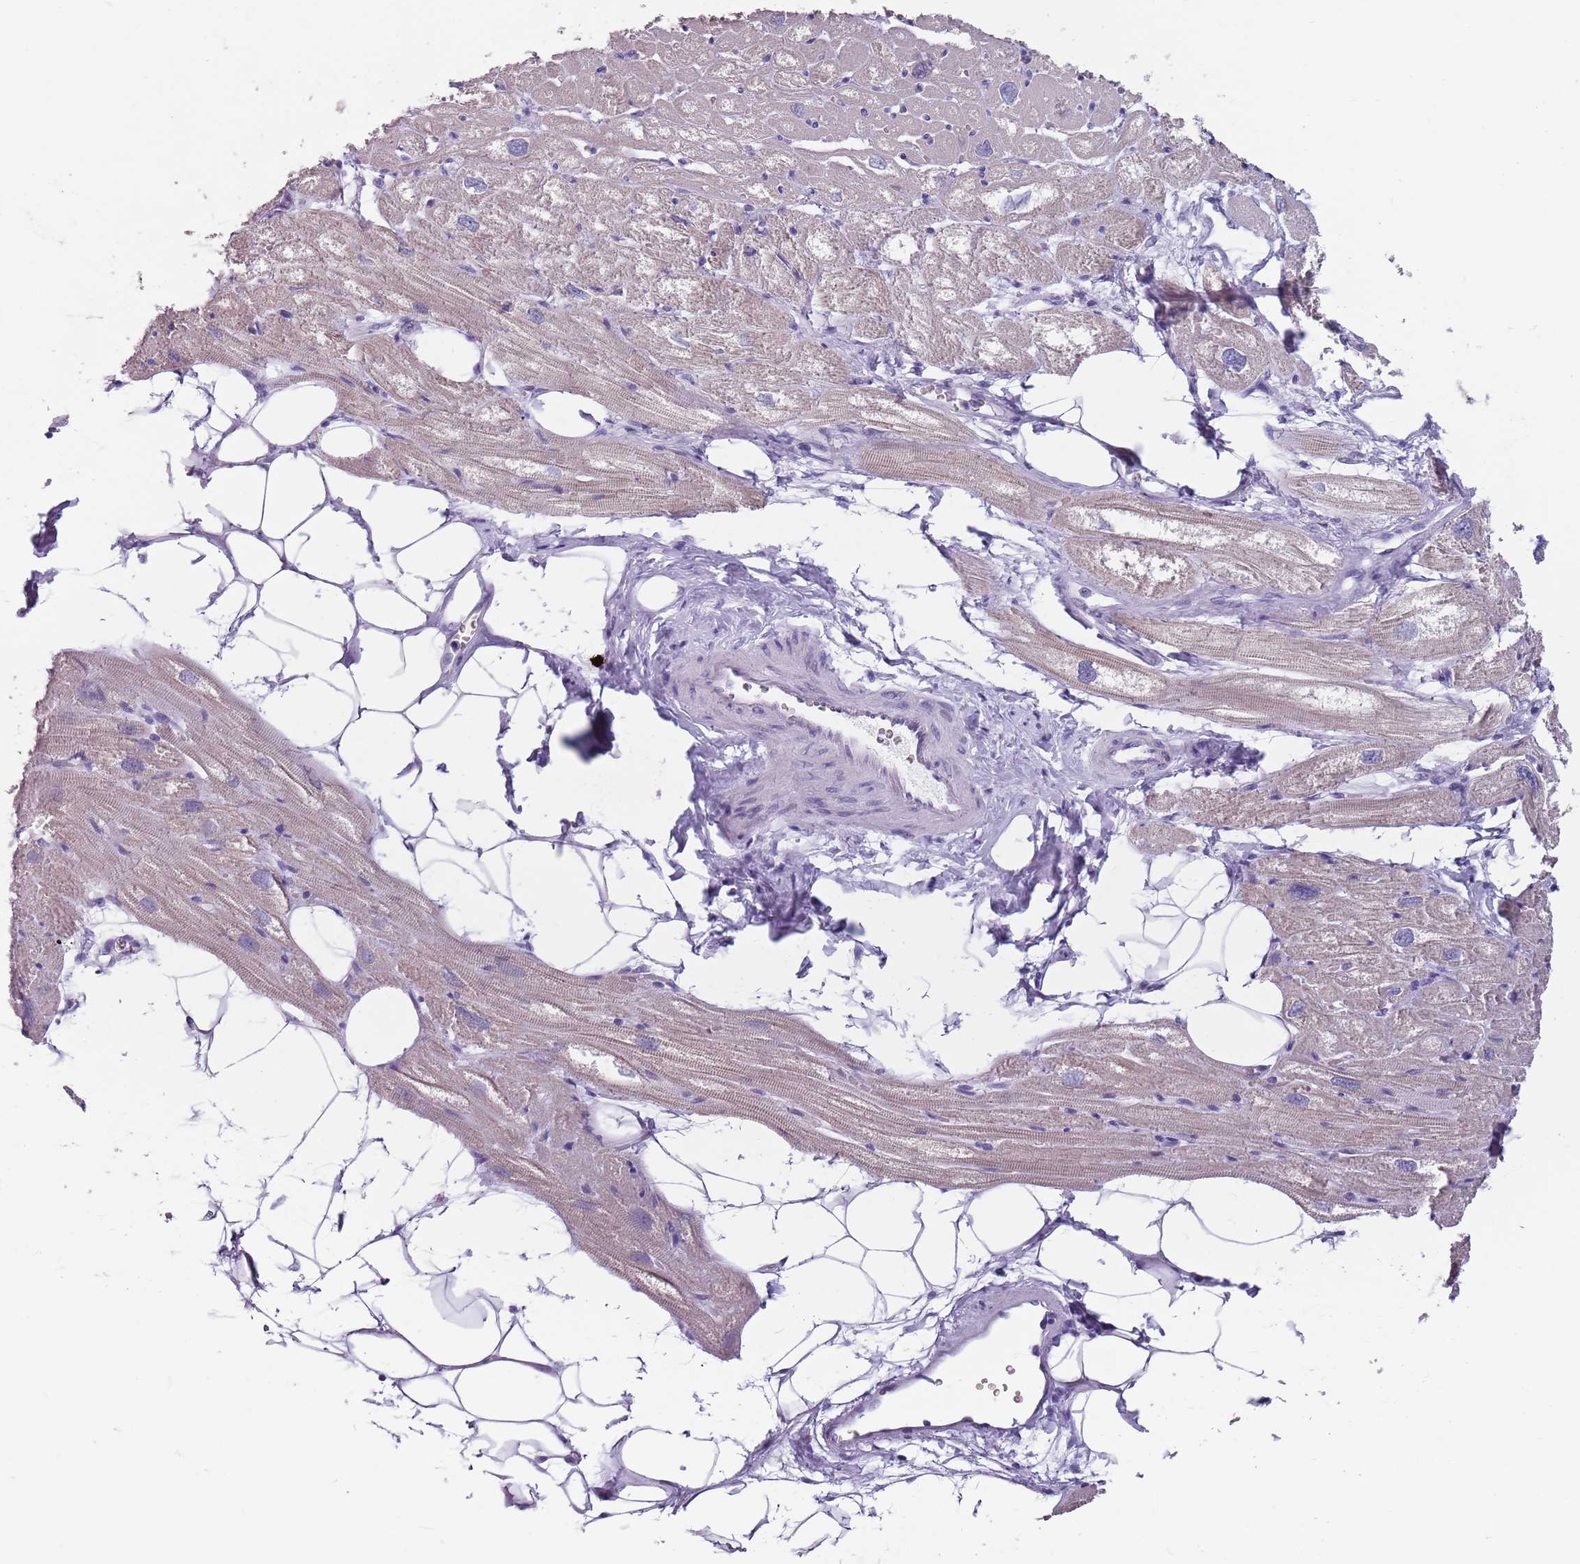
{"staining": {"intensity": "weak", "quantity": "25%-75%", "location": "cytoplasmic/membranous"}, "tissue": "heart muscle", "cell_type": "Cardiomyocytes", "image_type": "normal", "snomed": [{"axis": "morphology", "description": "Normal tissue, NOS"}, {"axis": "topography", "description": "Heart"}], "caption": "Weak cytoplasmic/membranous protein positivity is identified in about 25%-75% of cardiomyocytes in heart muscle.", "gene": "SPESP1", "patient": {"sex": "male", "age": 50}}